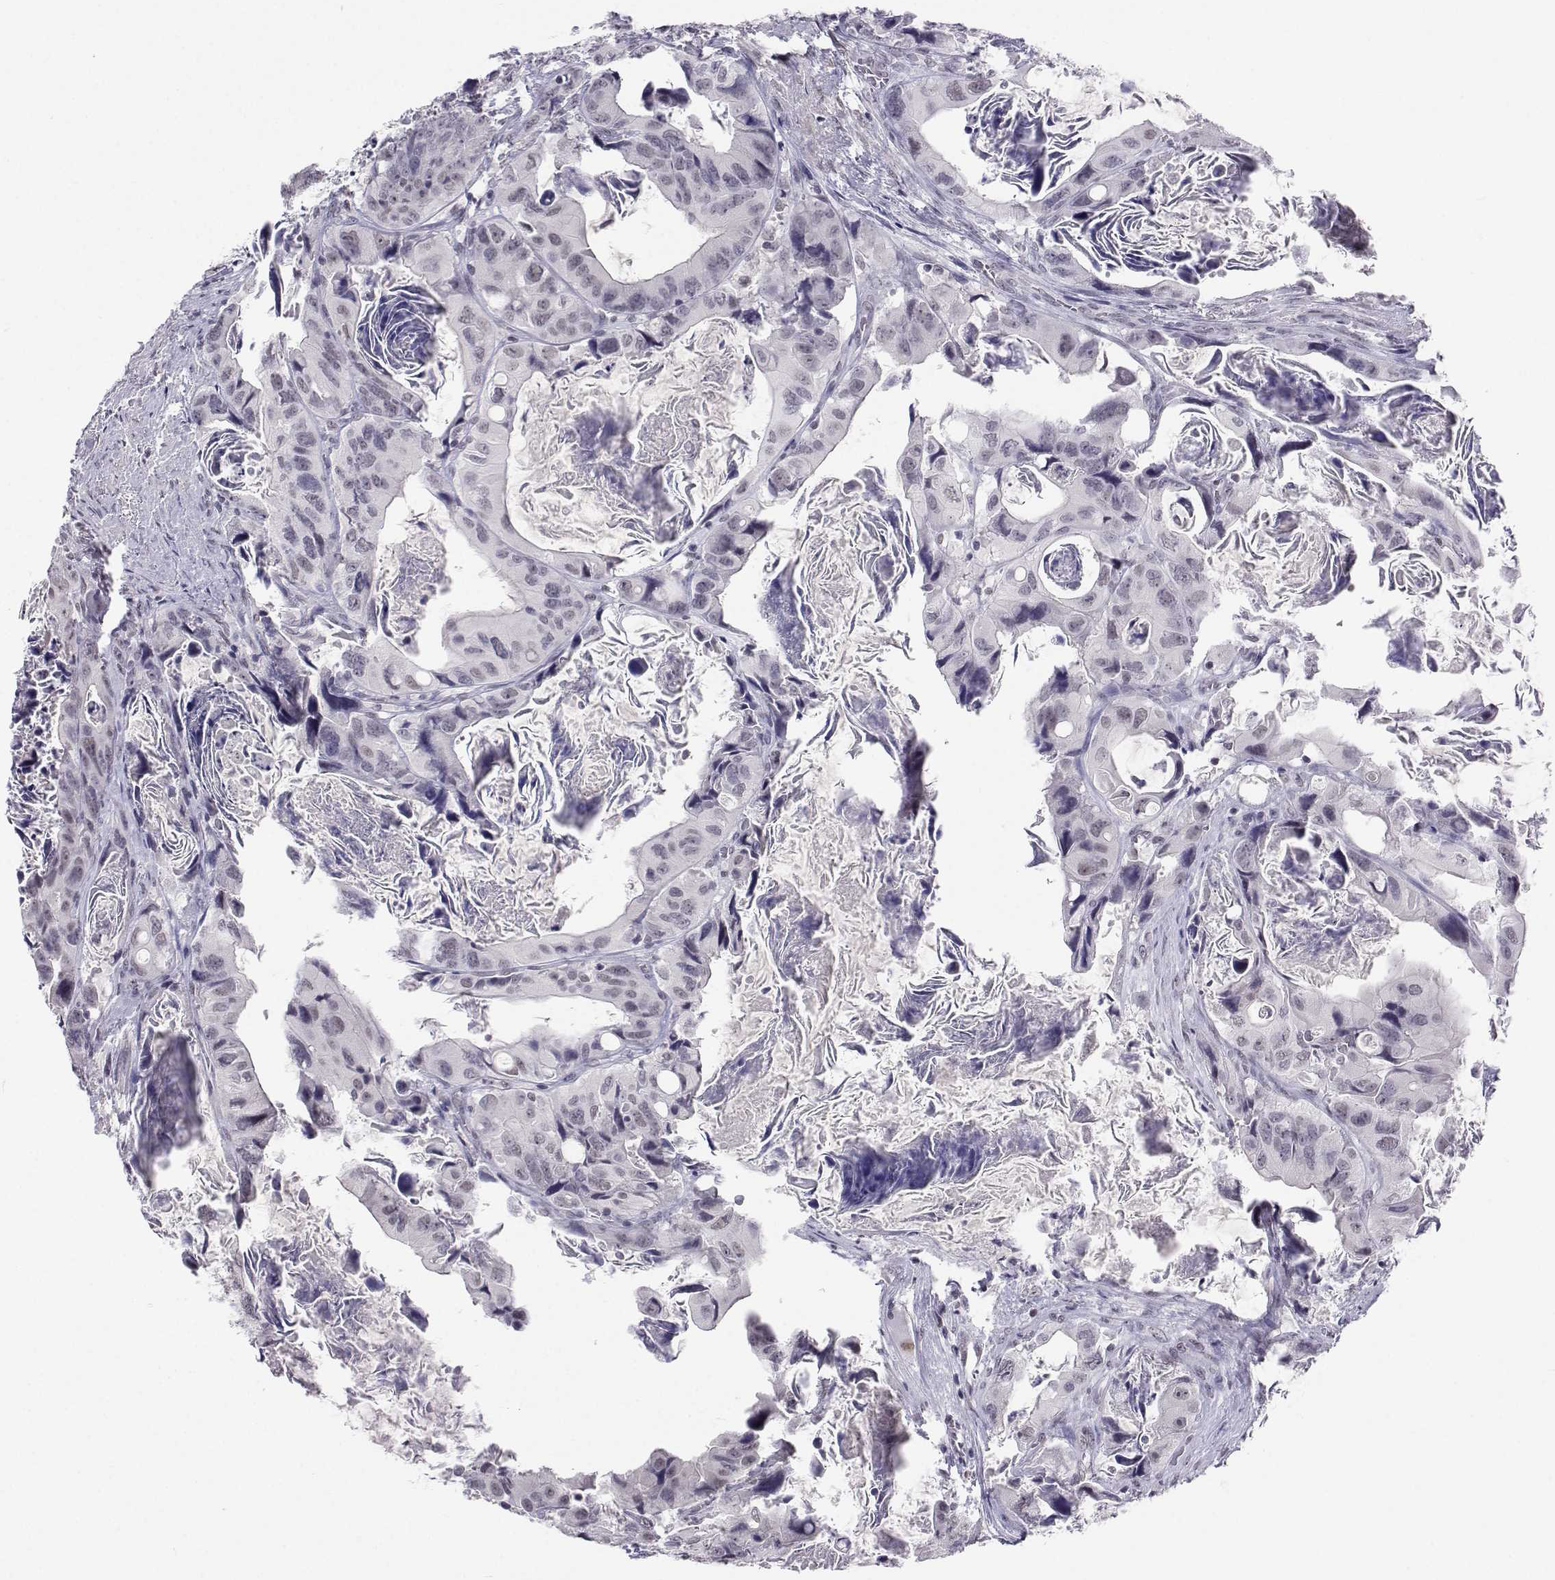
{"staining": {"intensity": "negative", "quantity": "none", "location": "none"}, "tissue": "colorectal cancer", "cell_type": "Tumor cells", "image_type": "cancer", "snomed": [{"axis": "morphology", "description": "Adenocarcinoma, NOS"}, {"axis": "topography", "description": "Rectum"}], "caption": "Photomicrograph shows no significant protein expression in tumor cells of colorectal adenocarcinoma. (DAB immunohistochemistry (IHC), high magnification).", "gene": "MED26", "patient": {"sex": "male", "age": 64}}